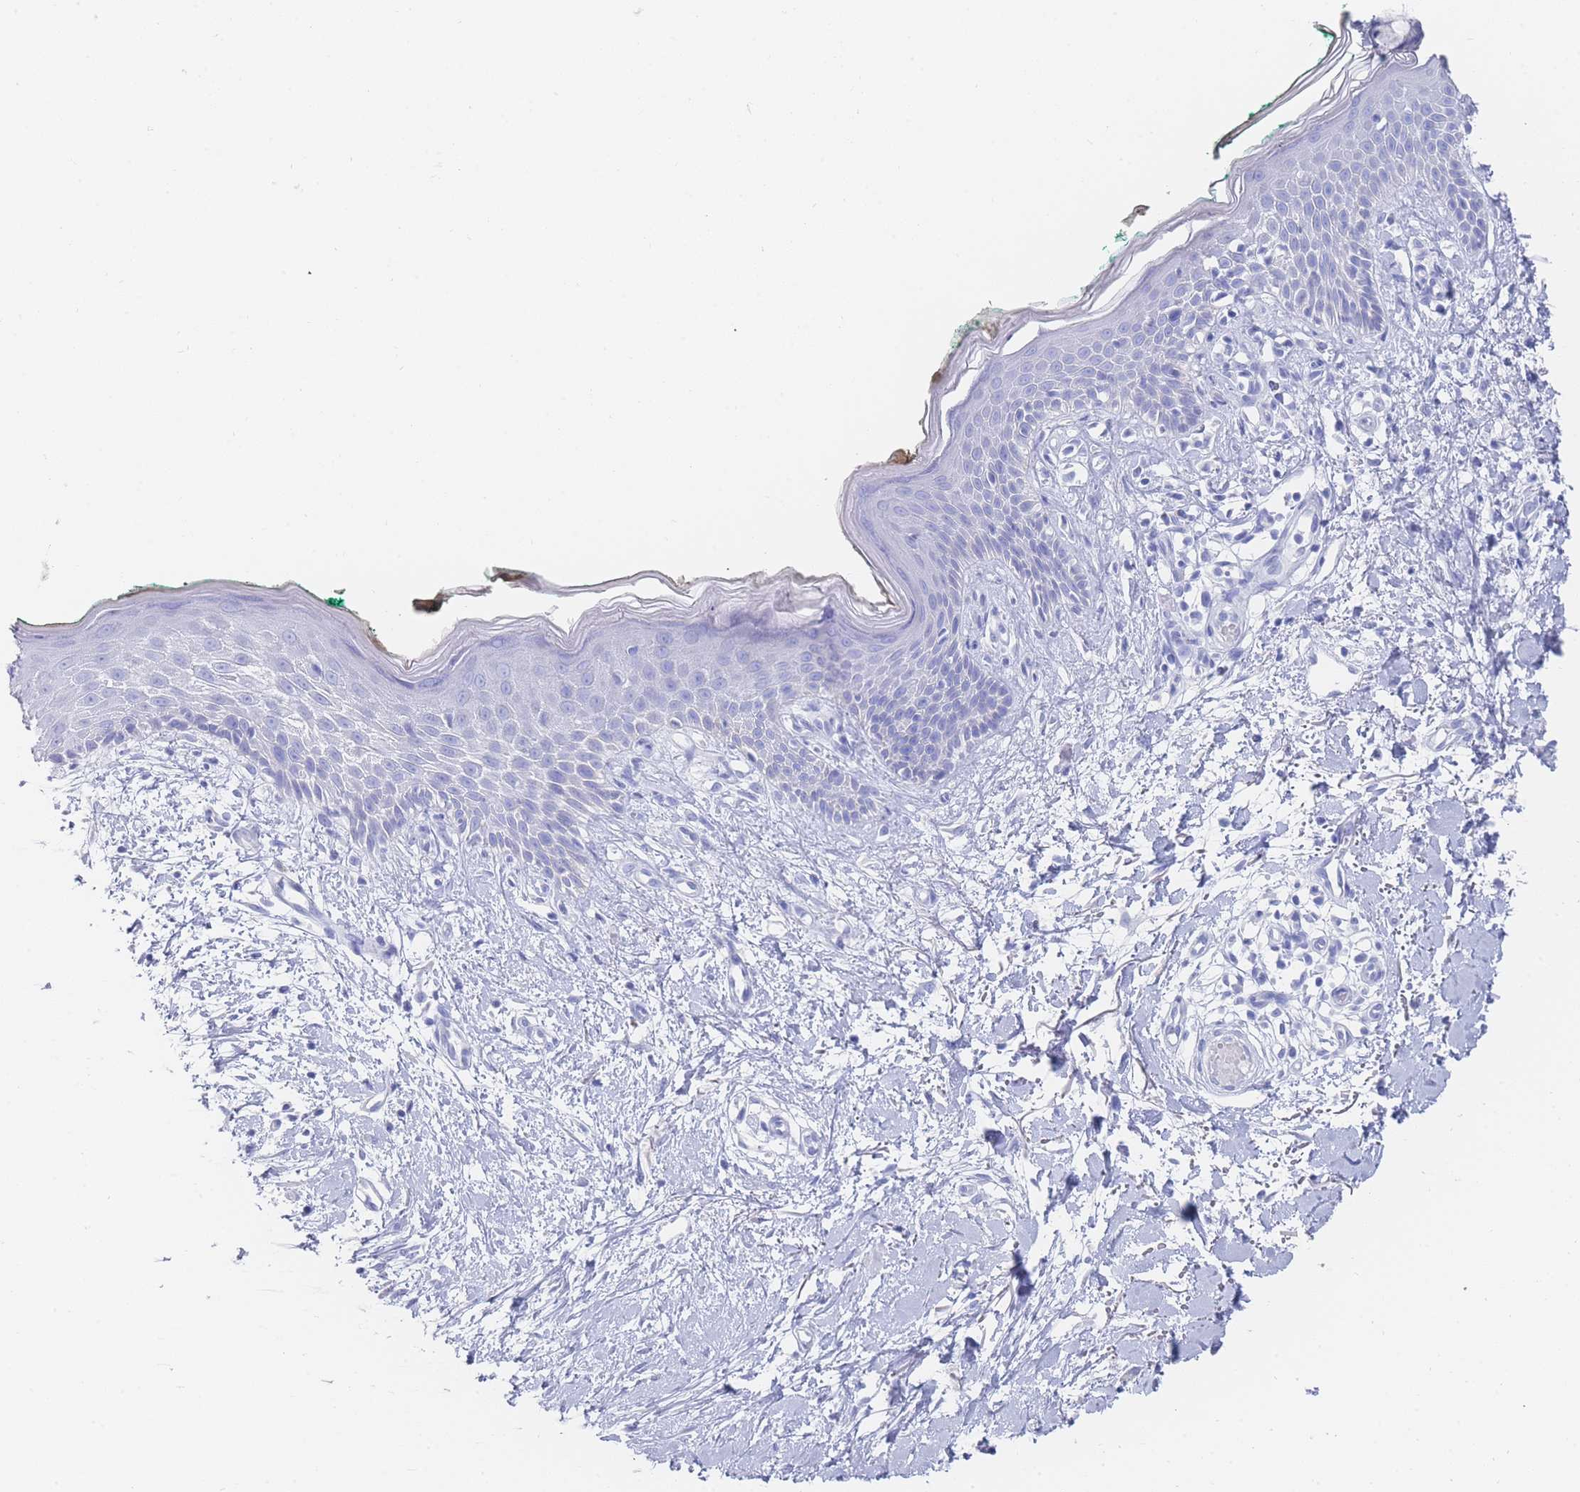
{"staining": {"intensity": "negative", "quantity": "none", "location": "none"}, "tissue": "skin", "cell_type": "Fibroblasts", "image_type": "normal", "snomed": [{"axis": "morphology", "description": "Normal tissue, NOS"}, {"axis": "morphology", "description": "Malignant melanoma, NOS"}, {"axis": "topography", "description": "Skin"}], "caption": "The image shows no significant positivity in fibroblasts of skin.", "gene": "LRRC37A2", "patient": {"sex": "male", "age": 62}}